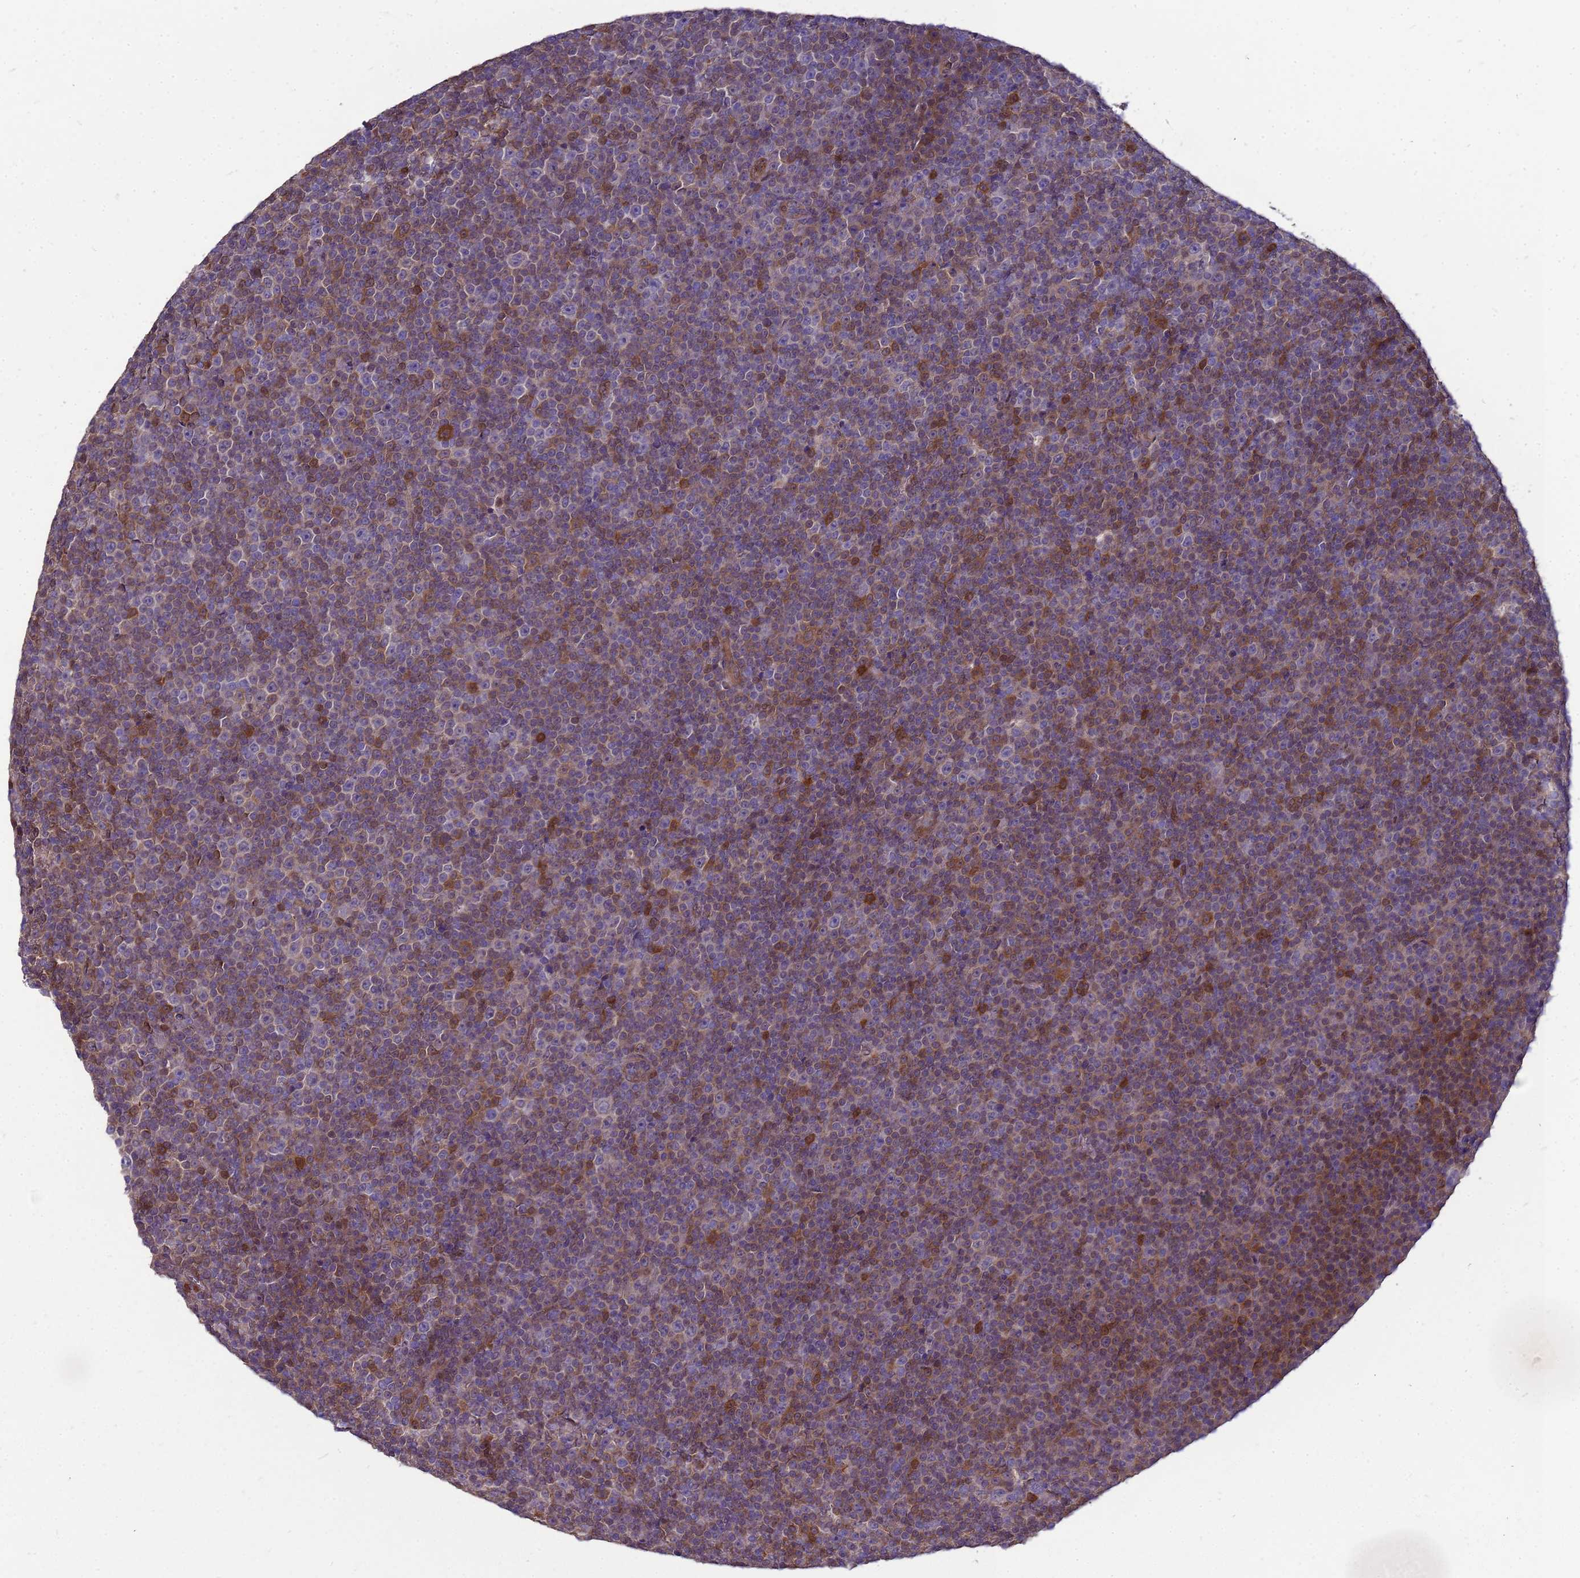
{"staining": {"intensity": "moderate", "quantity": "25%-75%", "location": "cytoplasmic/membranous,nuclear"}, "tissue": "lymphoma", "cell_type": "Tumor cells", "image_type": "cancer", "snomed": [{"axis": "morphology", "description": "Malignant lymphoma, non-Hodgkin's type, Low grade"}, {"axis": "topography", "description": "Lymph node"}], "caption": "This histopathology image exhibits lymphoma stained with IHC to label a protein in brown. The cytoplasmic/membranous and nuclear of tumor cells show moderate positivity for the protein. Nuclei are counter-stained blue.", "gene": "EIF4EBP3", "patient": {"sex": "female", "age": 67}}